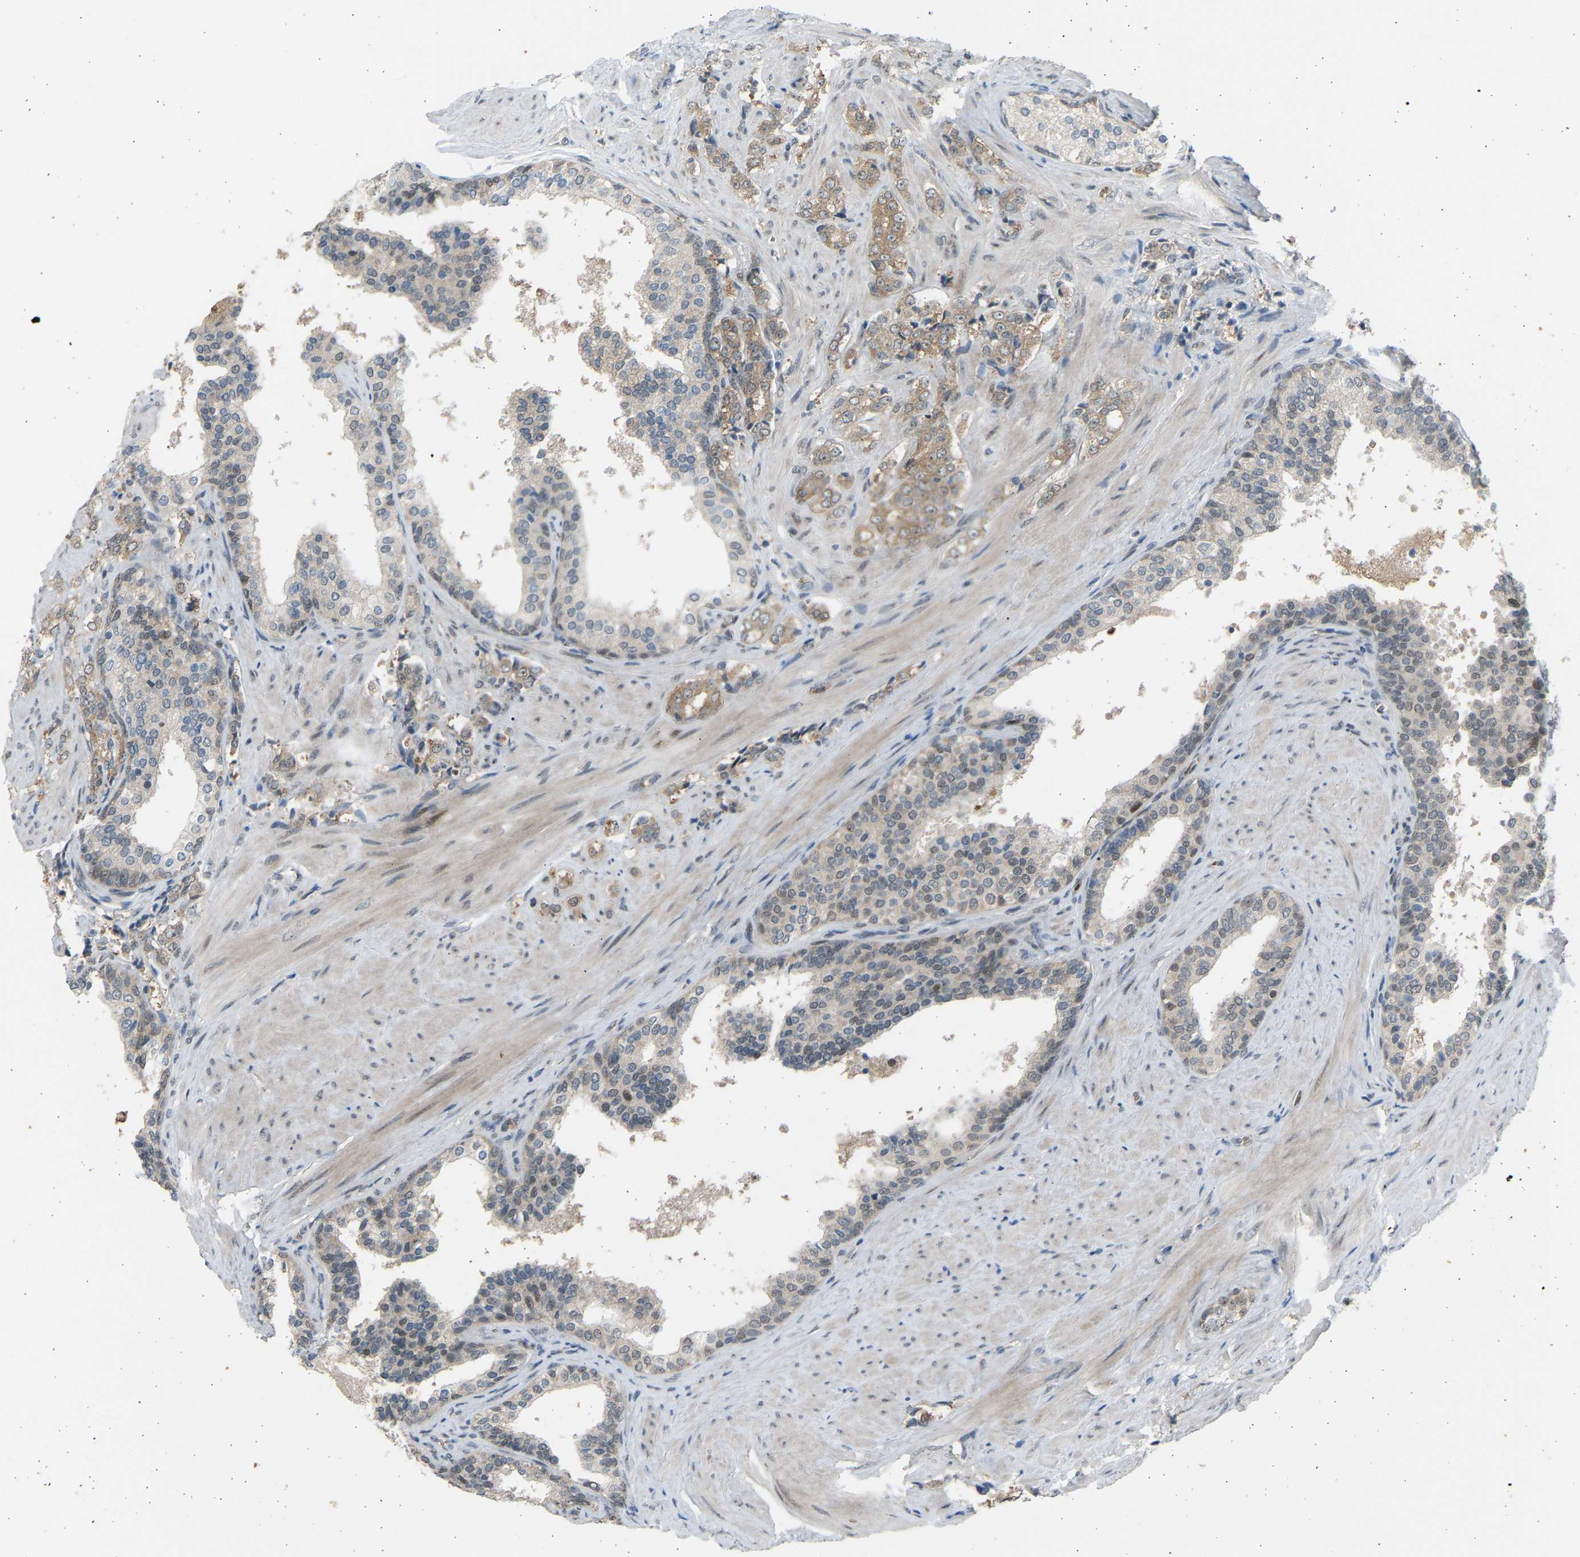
{"staining": {"intensity": "weak", "quantity": ">75%", "location": "cytoplasmic/membranous"}, "tissue": "prostate cancer", "cell_type": "Tumor cells", "image_type": "cancer", "snomed": [{"axis": "morphology", "description": "Adenocarcinoma, Low grade"}, {"axis": "topography", "description": "Prostate"}], "caption": "Brown immunohistochemical staining in human prostate cancer (adenocarcinoma (low-grade)) reveals weak cytoplasmic/membranous expression in approximately >75% of tumor cells.", "gene": "BIRC2", "patient": {"sex": "male", "age": 60}}